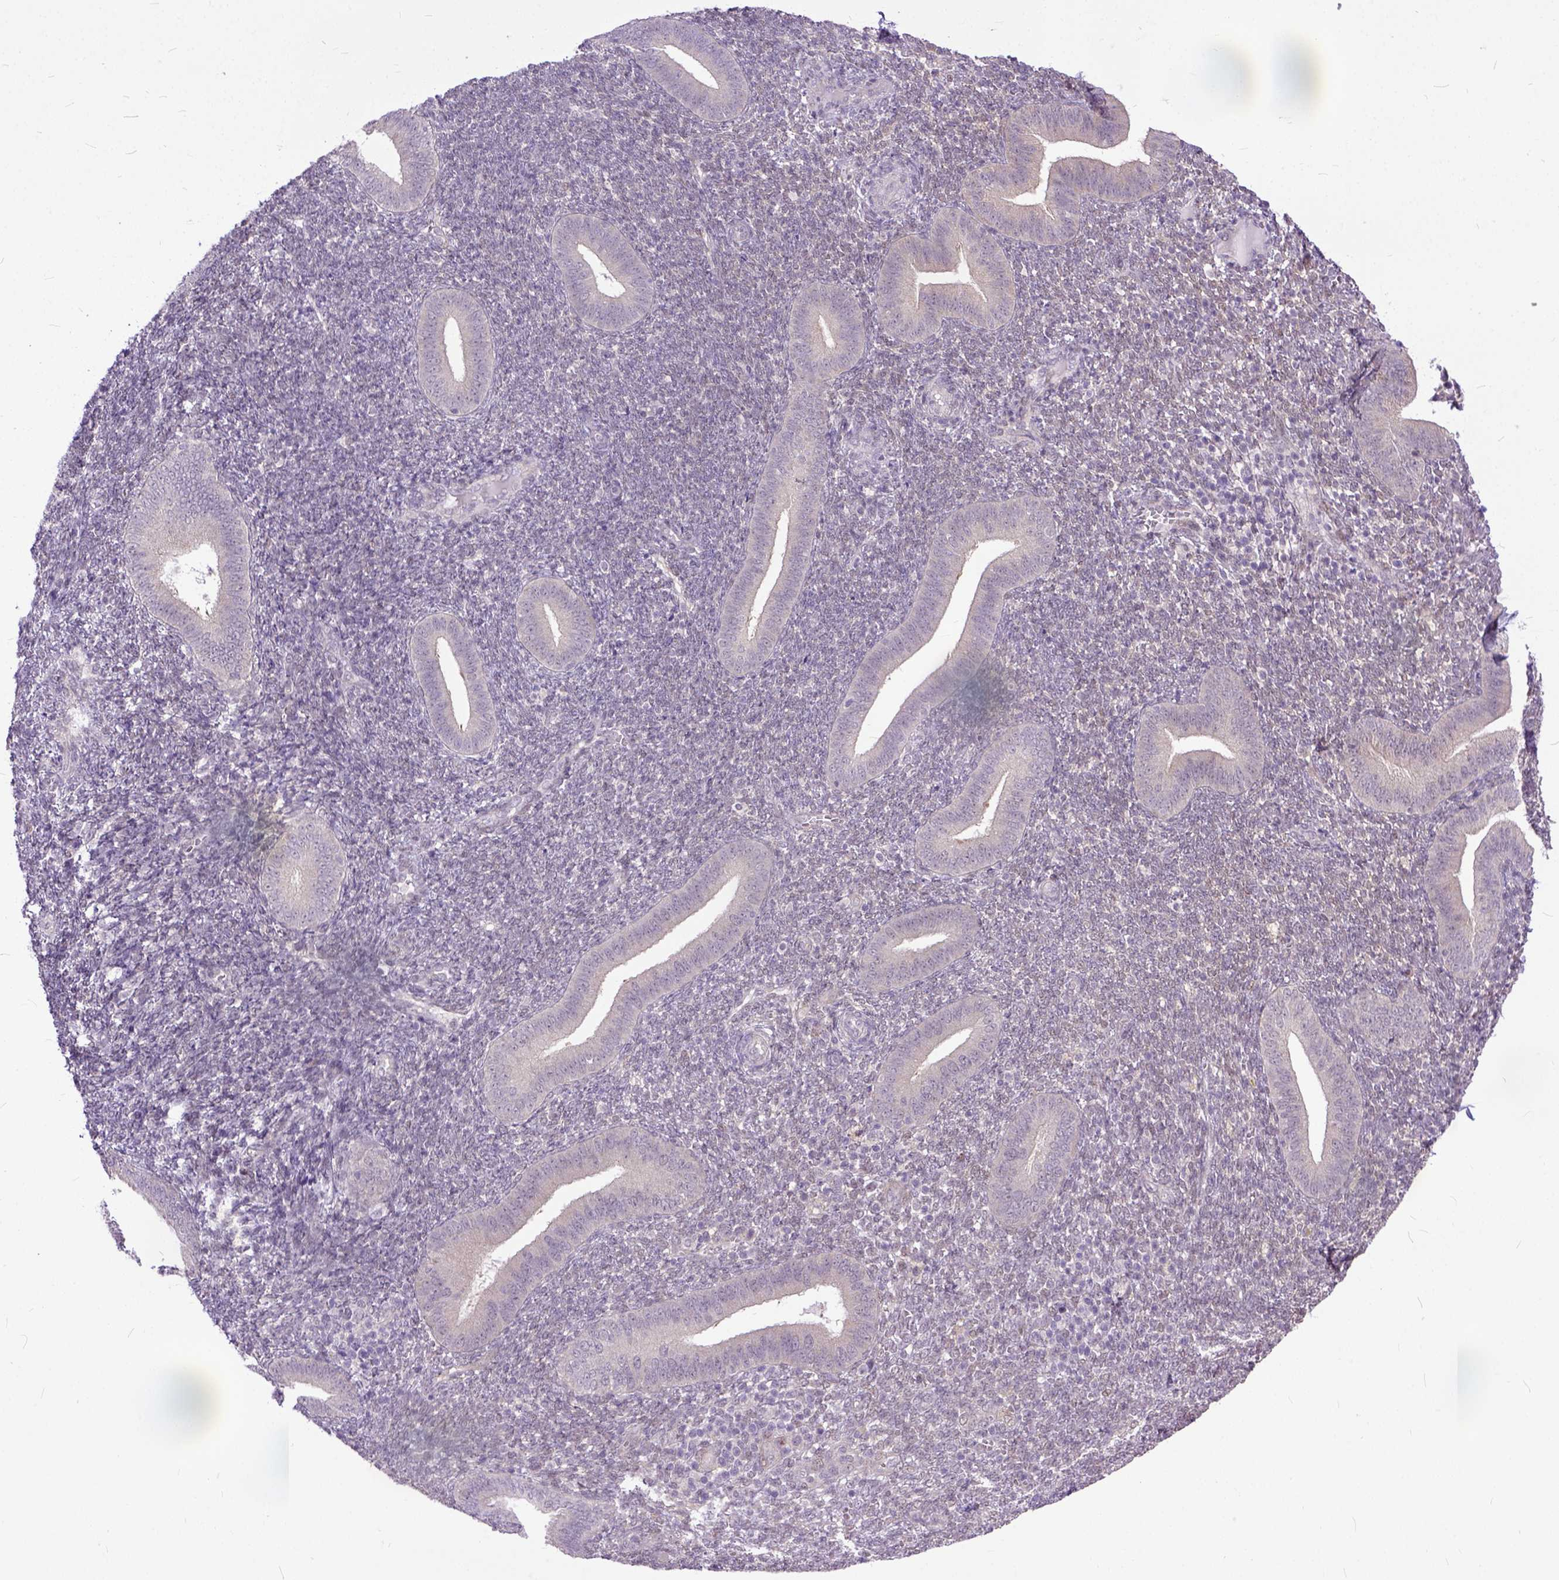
{"staining": {"intensity": "weak", "quantity": "25%-75%", "location": "nuclear"}, "tissue": "endometrium", "cell_type": "Cells in endometrial stroma", "image_type": "normal", "snomed": [{"axis": "morphology", "description": "Normal tissue, NOS"}, {"axis": "topography", "description": "Endometrium"}], "caption": "This histopathology image demonstrates IHC staining of normal human endometrium, with low weak nuclear expression in about 25%-75% of cells in endometrial stroma.", "gene": "TCEAL7", "patient": {"sex": "female", "age": 25}}